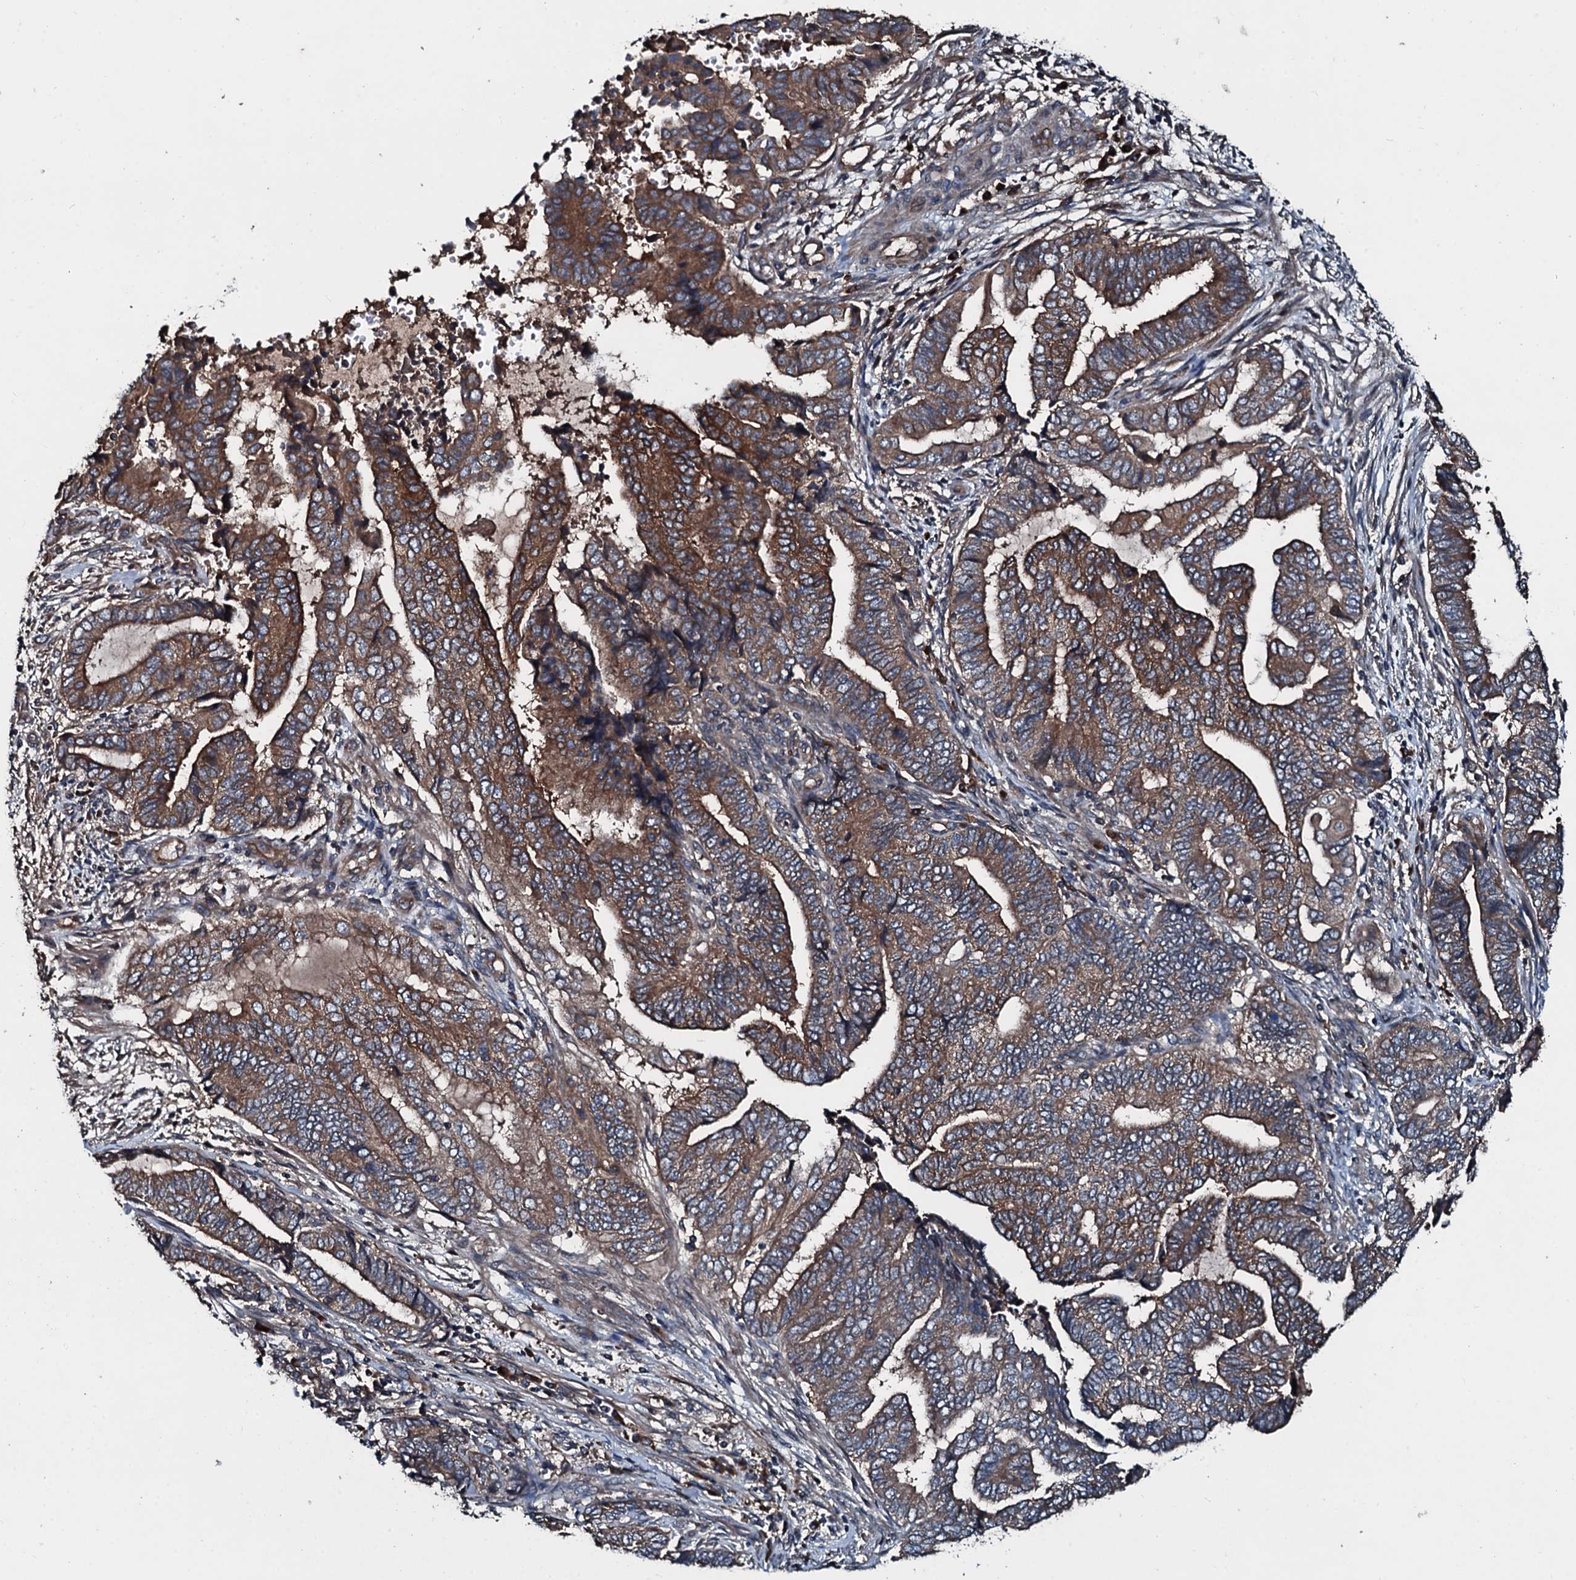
{"staining": {"intensity": "moderate", "quantity": ">75%", "location": "cytoplasmic/membranous"}, "tissue": "endometrial cancer", "cell_type": "Tumor cells", "image_type": "cancer", "snomed": [{"axis": "morphology", "description": "Adenocarcinoma, NOS"}, {"axis": "topography", "description": "Uterus"}, {"axis": "topography", "description": "Endometrium"}], "caption": "Protein expression analysis of endometrial adenocarcinoma reveals moderate cytoplasmic/membranous expression in approximately >75% of tumor cells.", "gene": "AARS1", "patient": {"sex": "female", "age": 70}}